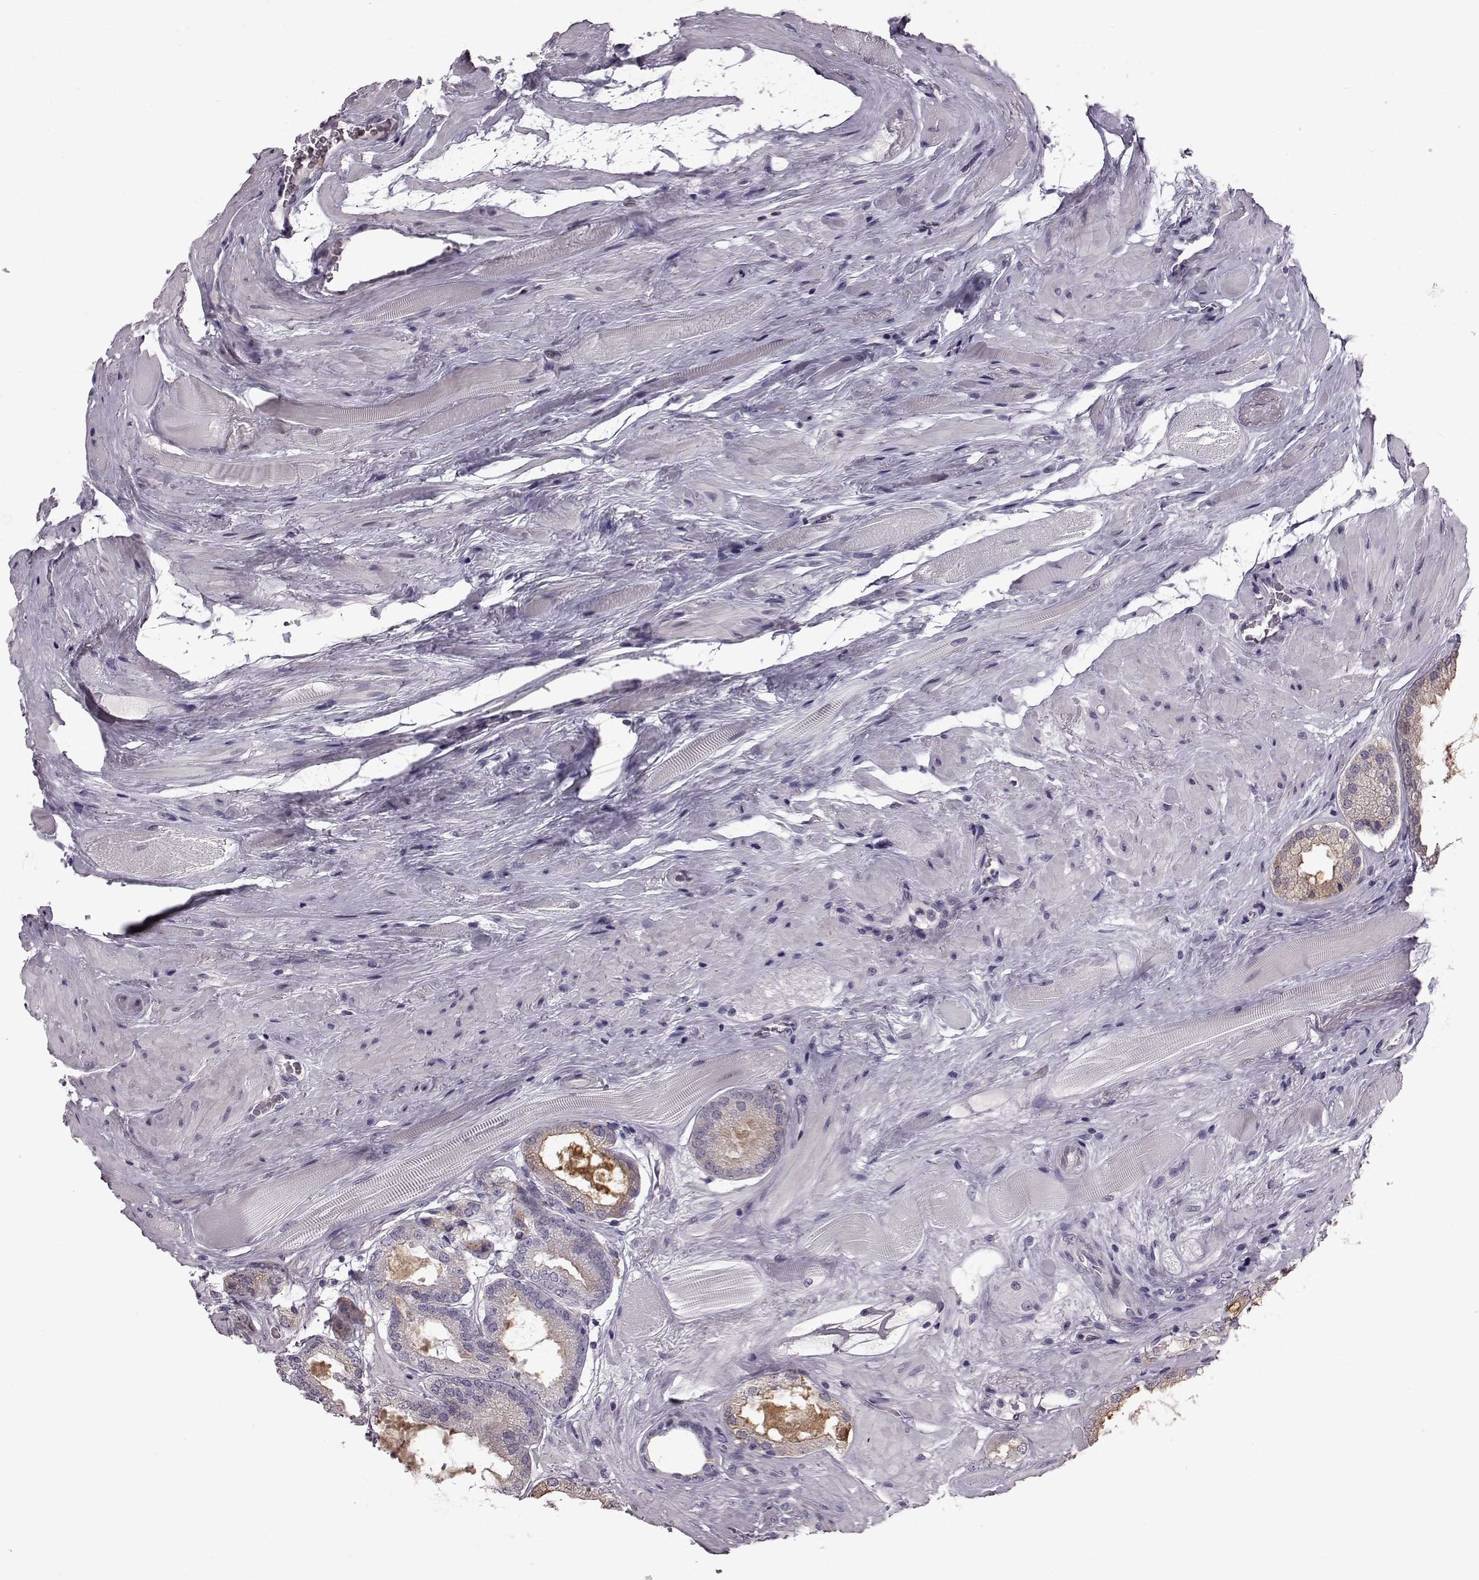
{"staining": {"intensity": "negative", "quantity": "none", "location": "none"}, "tissue": "prostate cancer", "cell_type": "Tumor cells", "image_type": "cancer", "snomed": [{"axis": "morphology", "description": "Adenocarcinoma, NOS"}, {"axis": "topography", "description": "Prostate"}], "caption": "Immunohistochemistry of adenocarcinoma (prostate) reveals no staining in tumor cells.", "gene": "TCHHL1", "patient": {"sex": "male", "age": 63}}